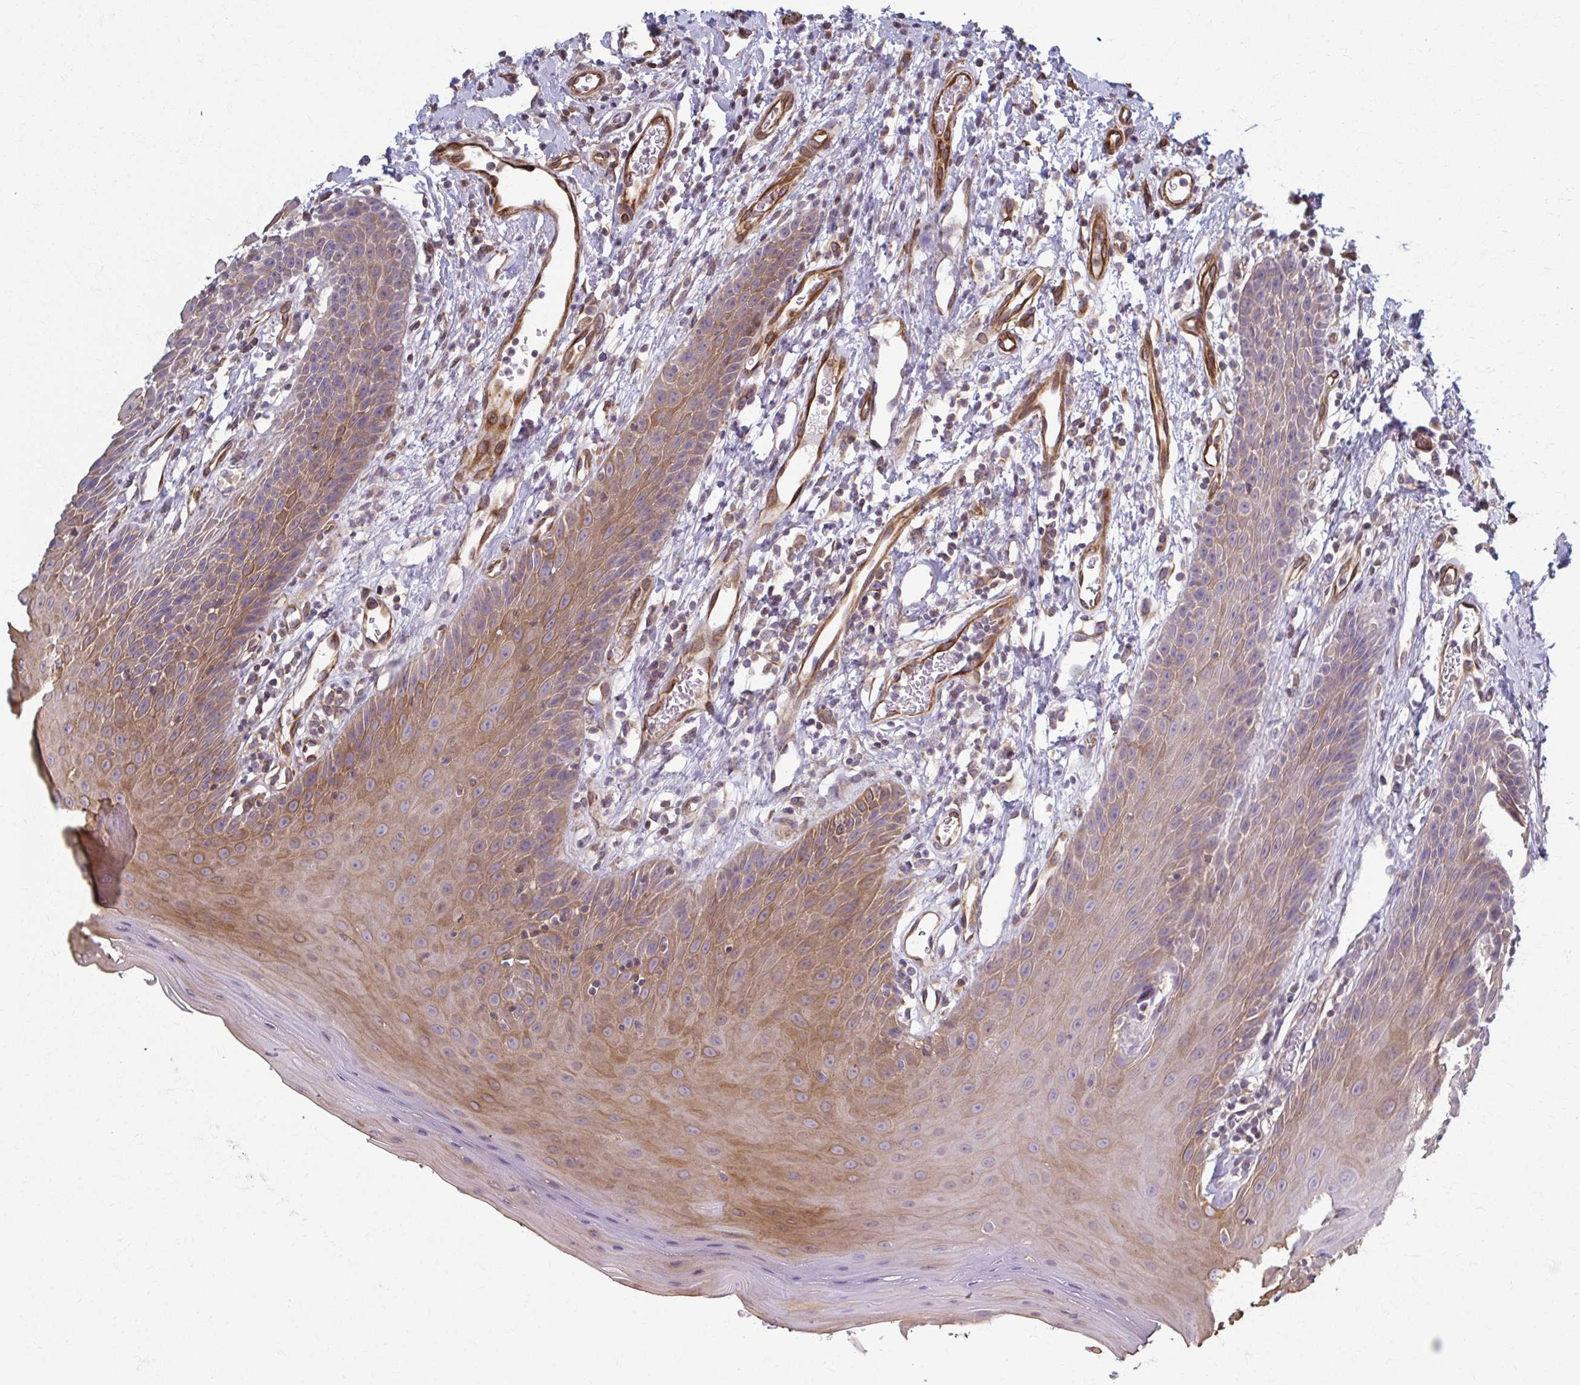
{"staining": {"intensity": "moderate", "quantity": "25%-75%", "location": "cytoplasmic/membranous"}, "tissue": "oral mucosa", "cell_type": "Squamous epithelial cells", "image_type": "normal", "snomed": [{"axis": "morphology", "description": "Normal tissue, NOS"}, {"axis": "topography", "description": "Oral tissue"}, {"axis": "topography", "description": "Tounge, NOS"}], "caption": "Squamous epithelial cells demonstrate medium levels of moderate cytoplasmic/membranous staining in approximately 25%-75% of cells in benign human oral mucosa.", "gene": "EID2B", "patient": {"sex": "female", "age": 59}}